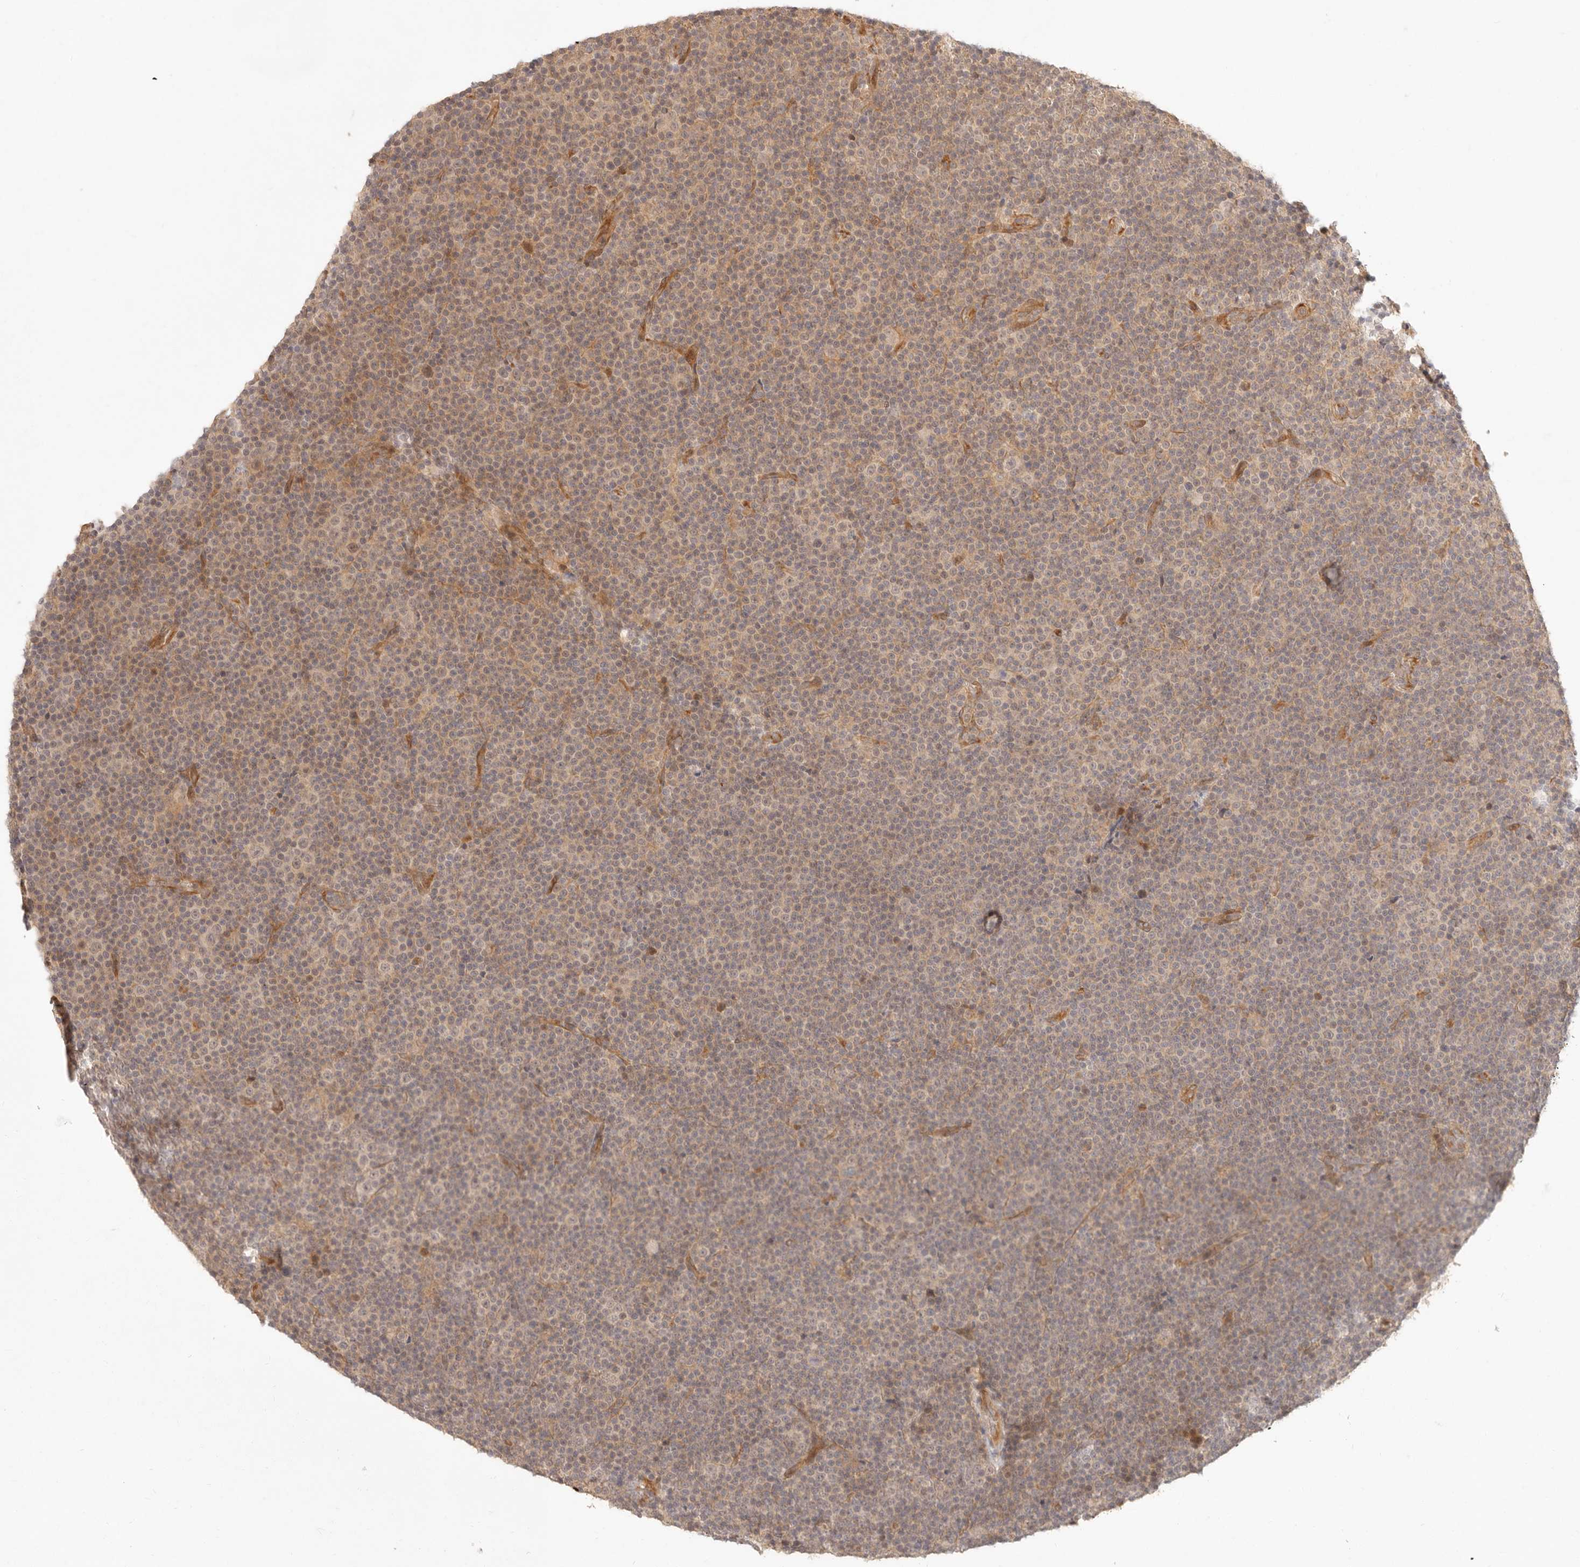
{"staining": {"intensity": "weak", "quantity": "<25%", "location": "cytoplasmic/membranous"}, "tissue": "lymphoma", "cell_type": "Tumor cells", "image_type": "cancer", "snomed": [{"axis": "morphology", "description": "Malignant lymphoma, non-Hodgkin's type, Low grade"}, {"axis": "topography", "description": "Lymph node"}], "caption": "Low-grade malignant lymphoma, non-Hodgkin's type was stained to show a protein in brown. There is no significant positivity in tumor cells. Brightfield microscopy of immunohistochemistry (IHC) stained with DAB (brown) and hematoxylin (blue), captured at high magnification.", "gene": "PPP1R3B", "patient": {"sex": "female", "age": 67}}